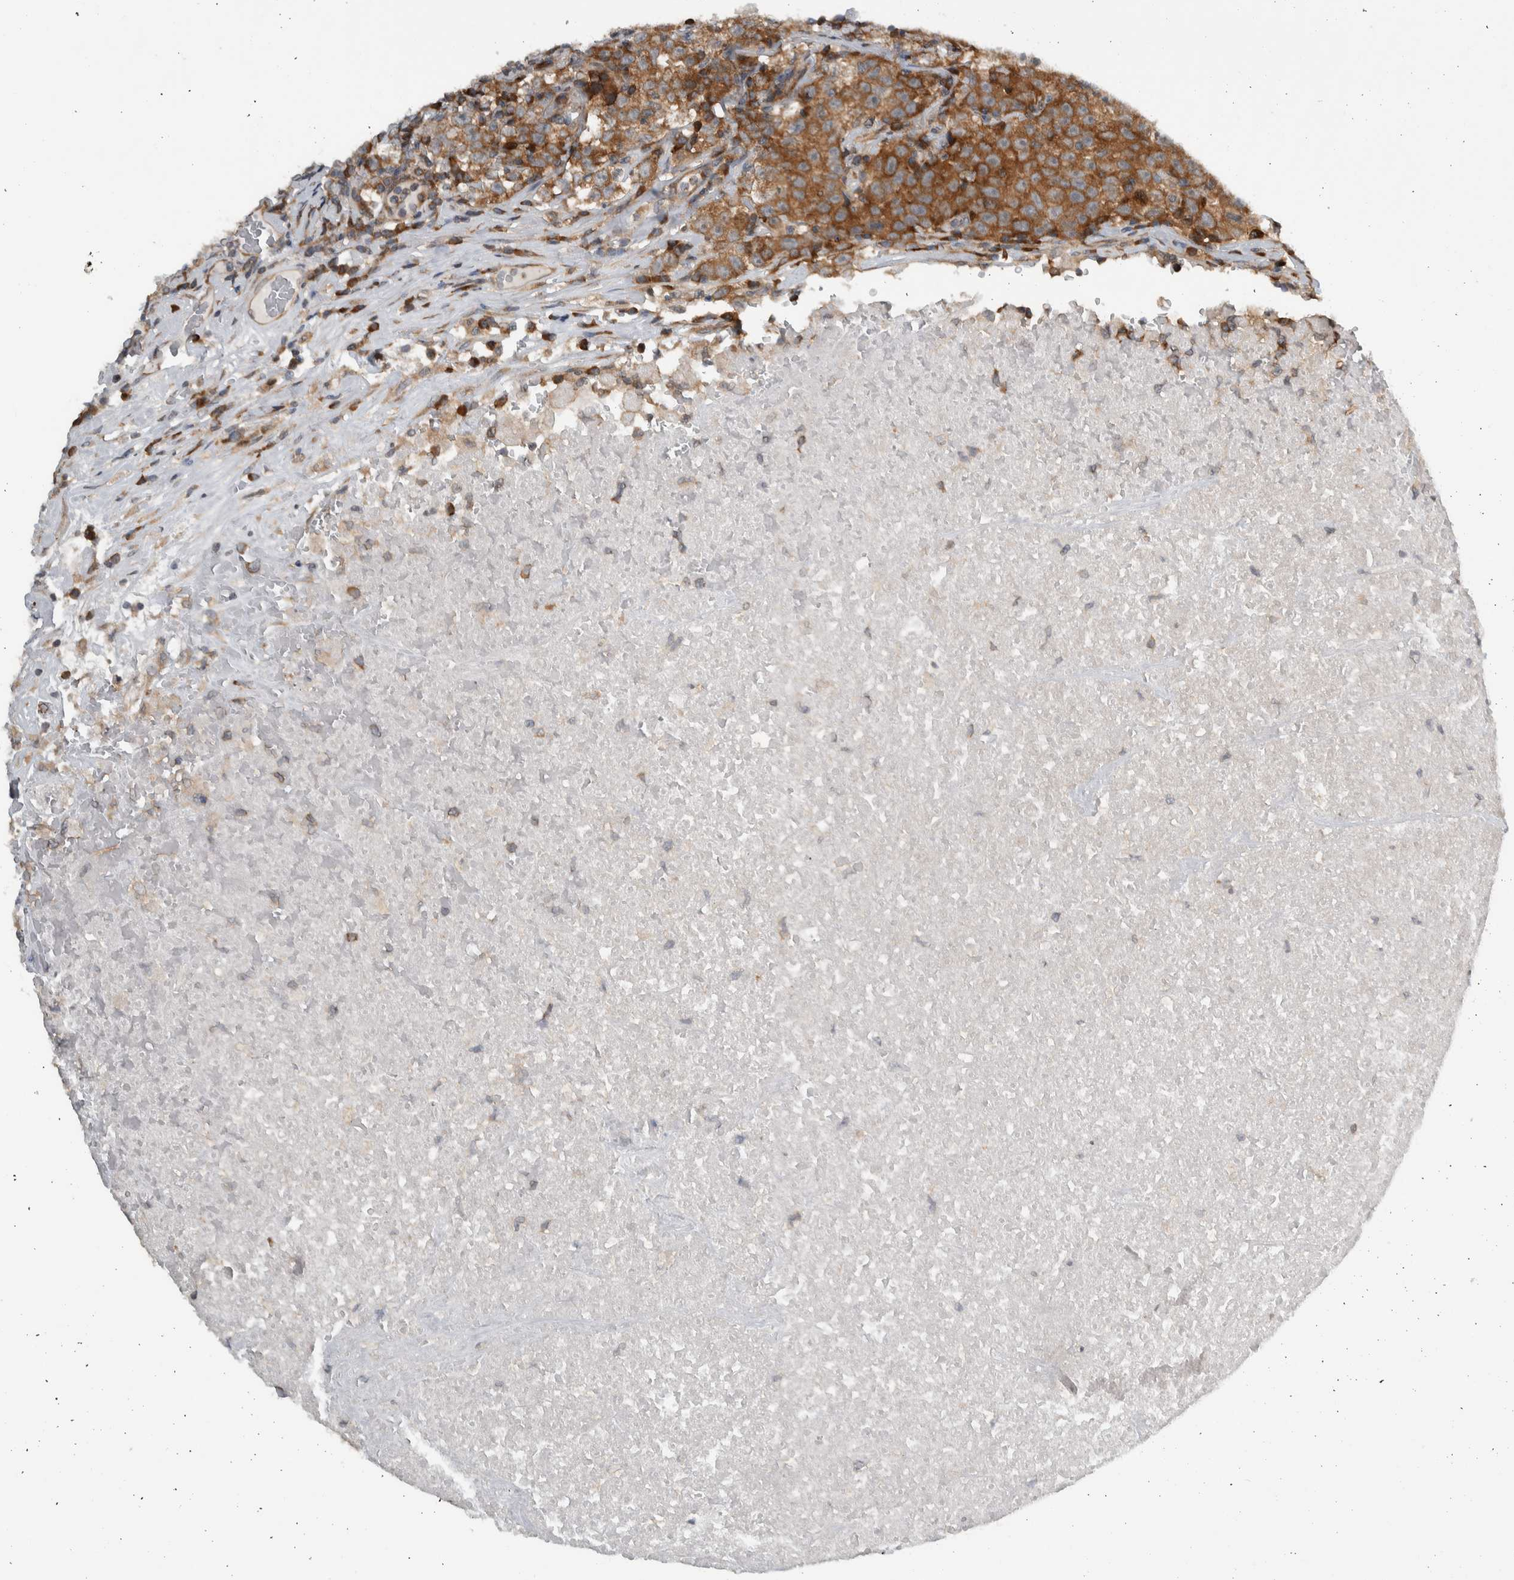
{"staining": {"intensity": "strong", "quantity": ">75%", "location": "cytoplasmic/membranous"}, "tissue": "testis cancer", "cell_type": "Tumor cells", "image_type": "cancer", "snomed": [{"axis": "morphology", "description": "Seminoma, NOS"}, {"axis": "topography", "description": "Testis"}], "caption": "DAB immunohistochemical staining of testis seminoma shows strong cytoplasmic/membranous protein positivity in about >75% of tumor cells. Ihc stains the protein of interest in brown and the nuclei are stained blue.", "gene": "CCDC43", "patient": {"sex": "male", "age": 22}}